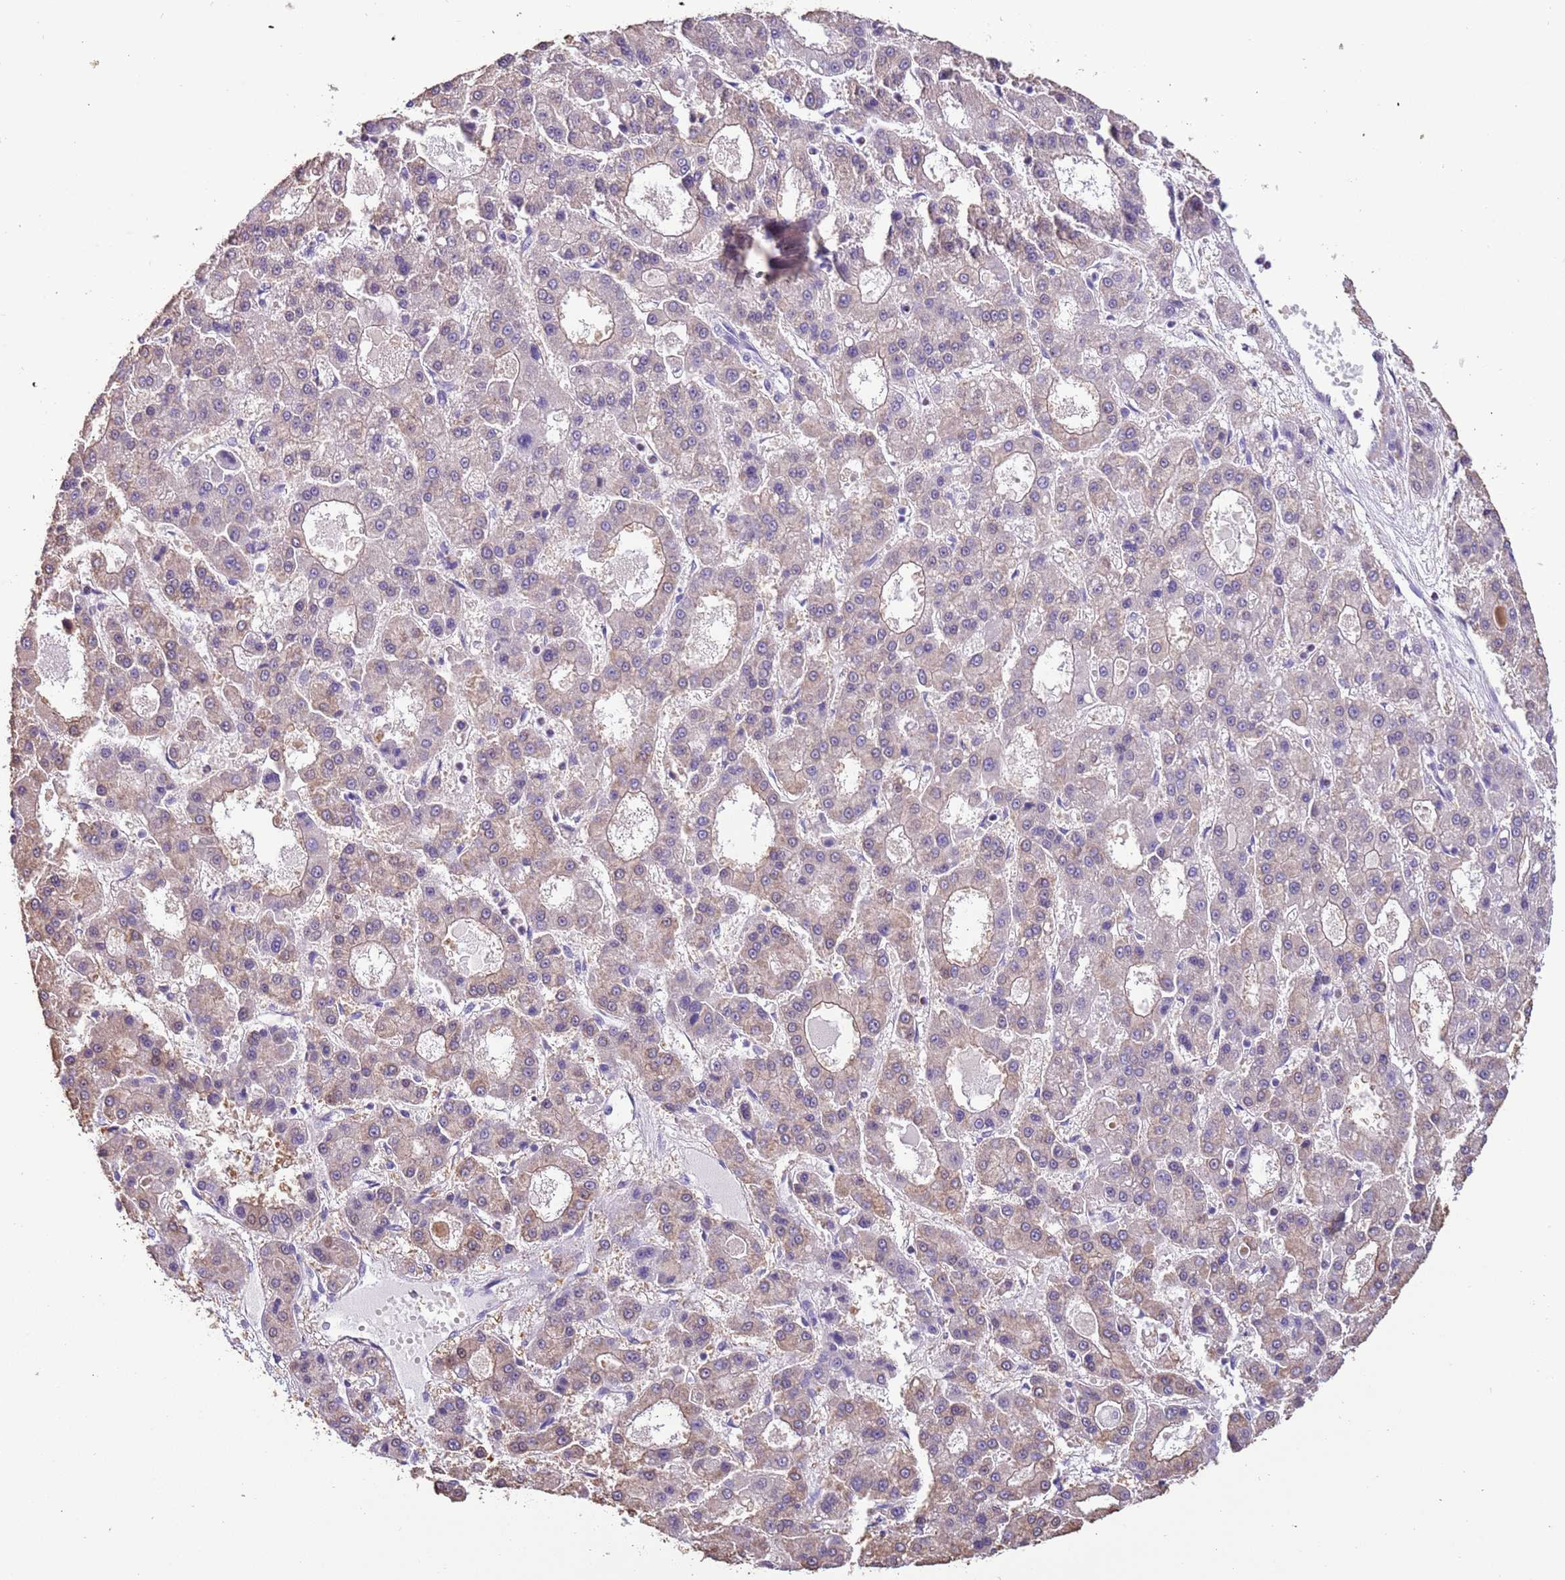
{"staining": {"intensity": "weak", "quantity": "25%-75%", "location": "cytoplasmic/membranous"}, "tissue": "liver cancer", "cell_type": "Tumor cells", "image_type": "cancer", "snomed": [{"axis": "morphology", "description": "Carcinoma, Hepatocellular, NOS"}, {"axis": "topography", "description": "Liver"}], "caption": "High-power microscopy captured an immunohistochemistry (IHC) photomicrograph of hepatocellular carcinoma (liver), revealing weak cytoplasmic/membranous expression in approximately 25%-75% of tumor cells.", "gene": "PCGF2", "patient": {"sex": "male", "age": 70}}